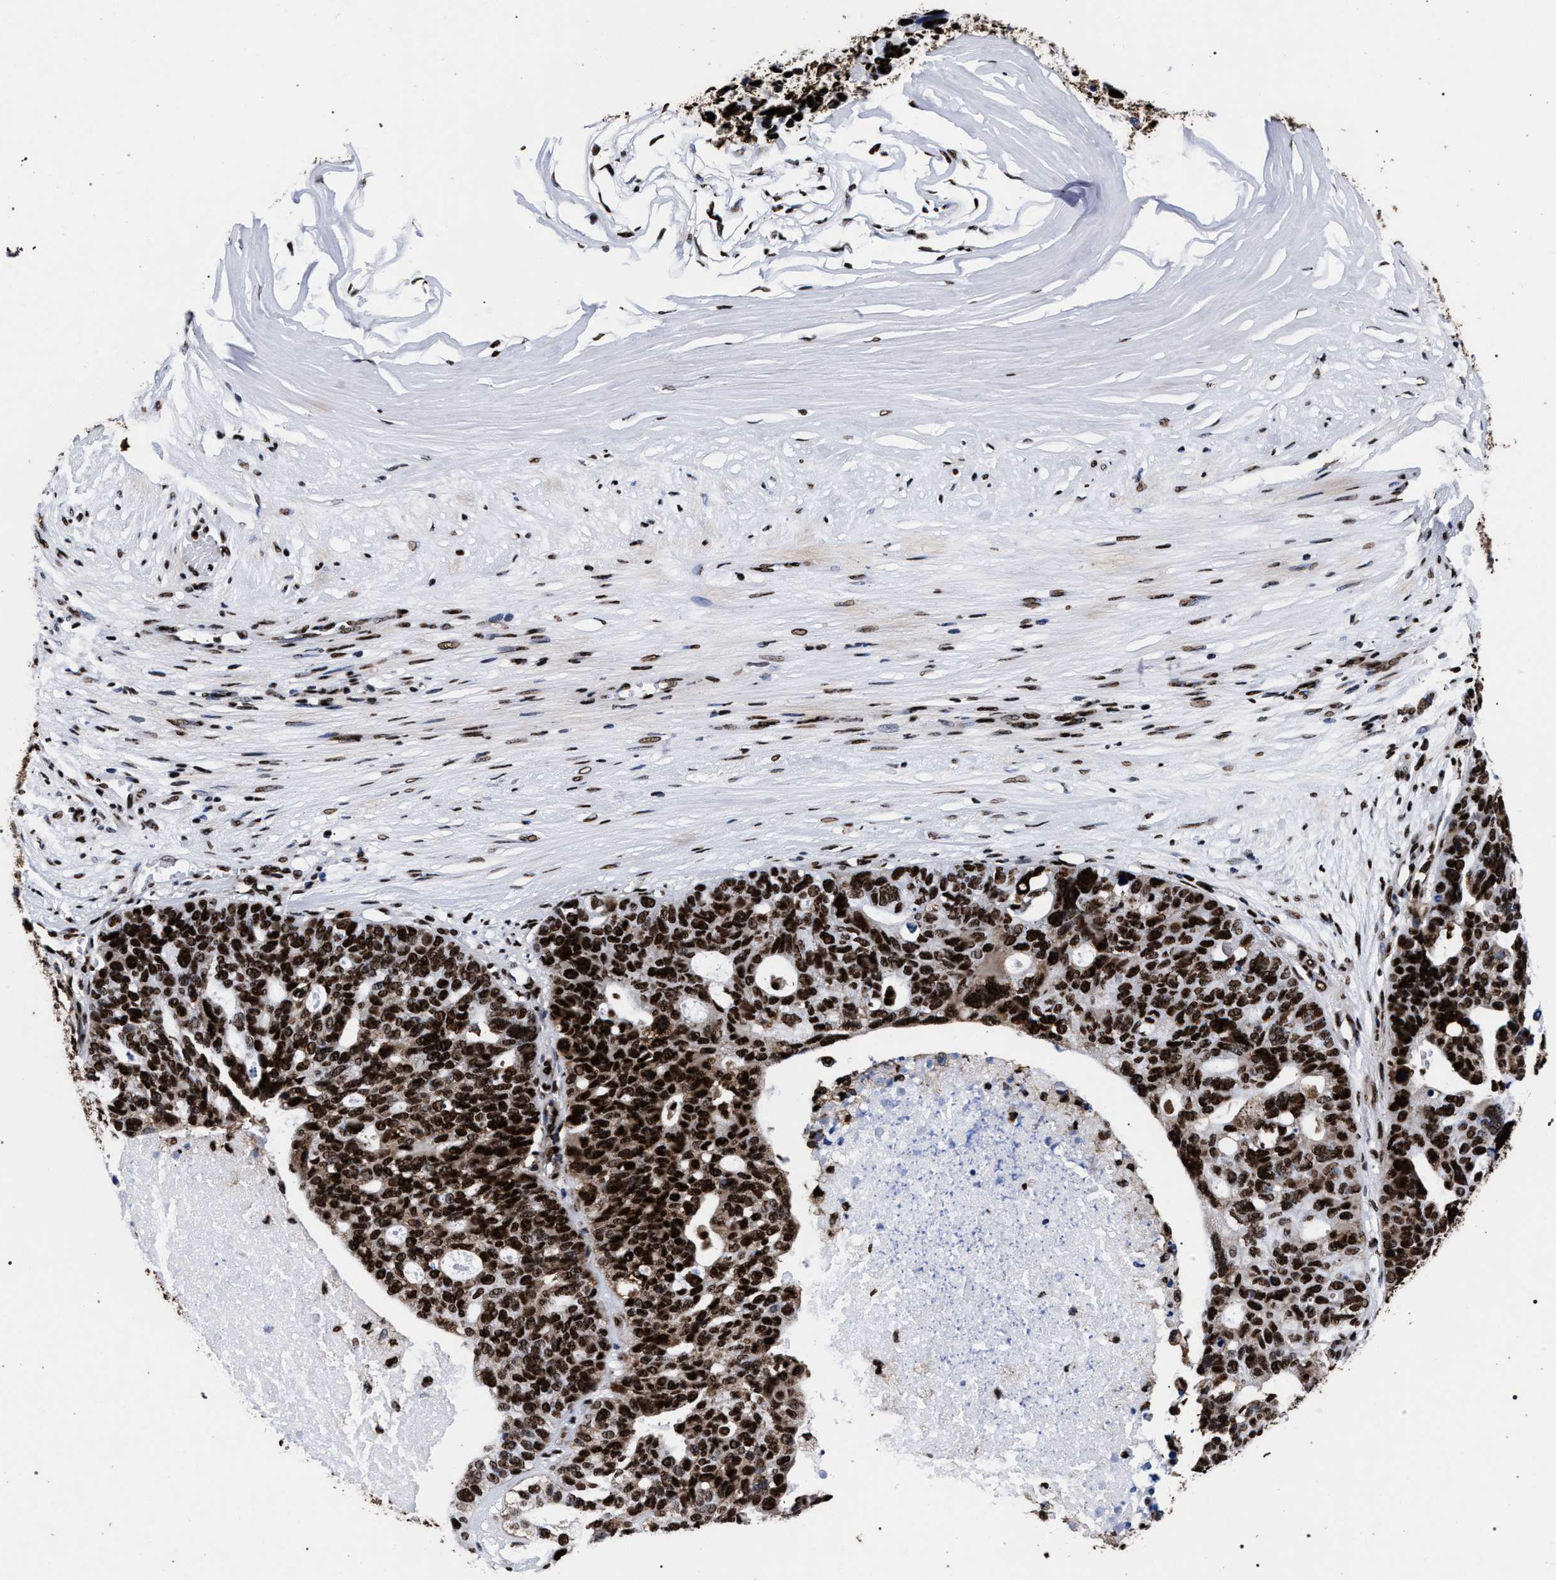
{"staining": {"intensity": "strong", "quantity": ">75%", "location": "nuclear"}, "tissue": "ovarian cancer", "cell_type": "Tumor cells", "image_type": "cancer", "snomed": [{"axis": "morphology", "description": "Cystadenocarcinoma, serous, NOS"}, {"axis": "topography", "description": "Ovary"}], "caption": "Immunohistochemical staining of human serous cystadenocarcinoma (ovarian) shows high levels of strong nuclear protein positivity in approximately >75% of tumor cells.", "gene": "HNRNPA1", "patient": {"sex": "female", "age": 59}}